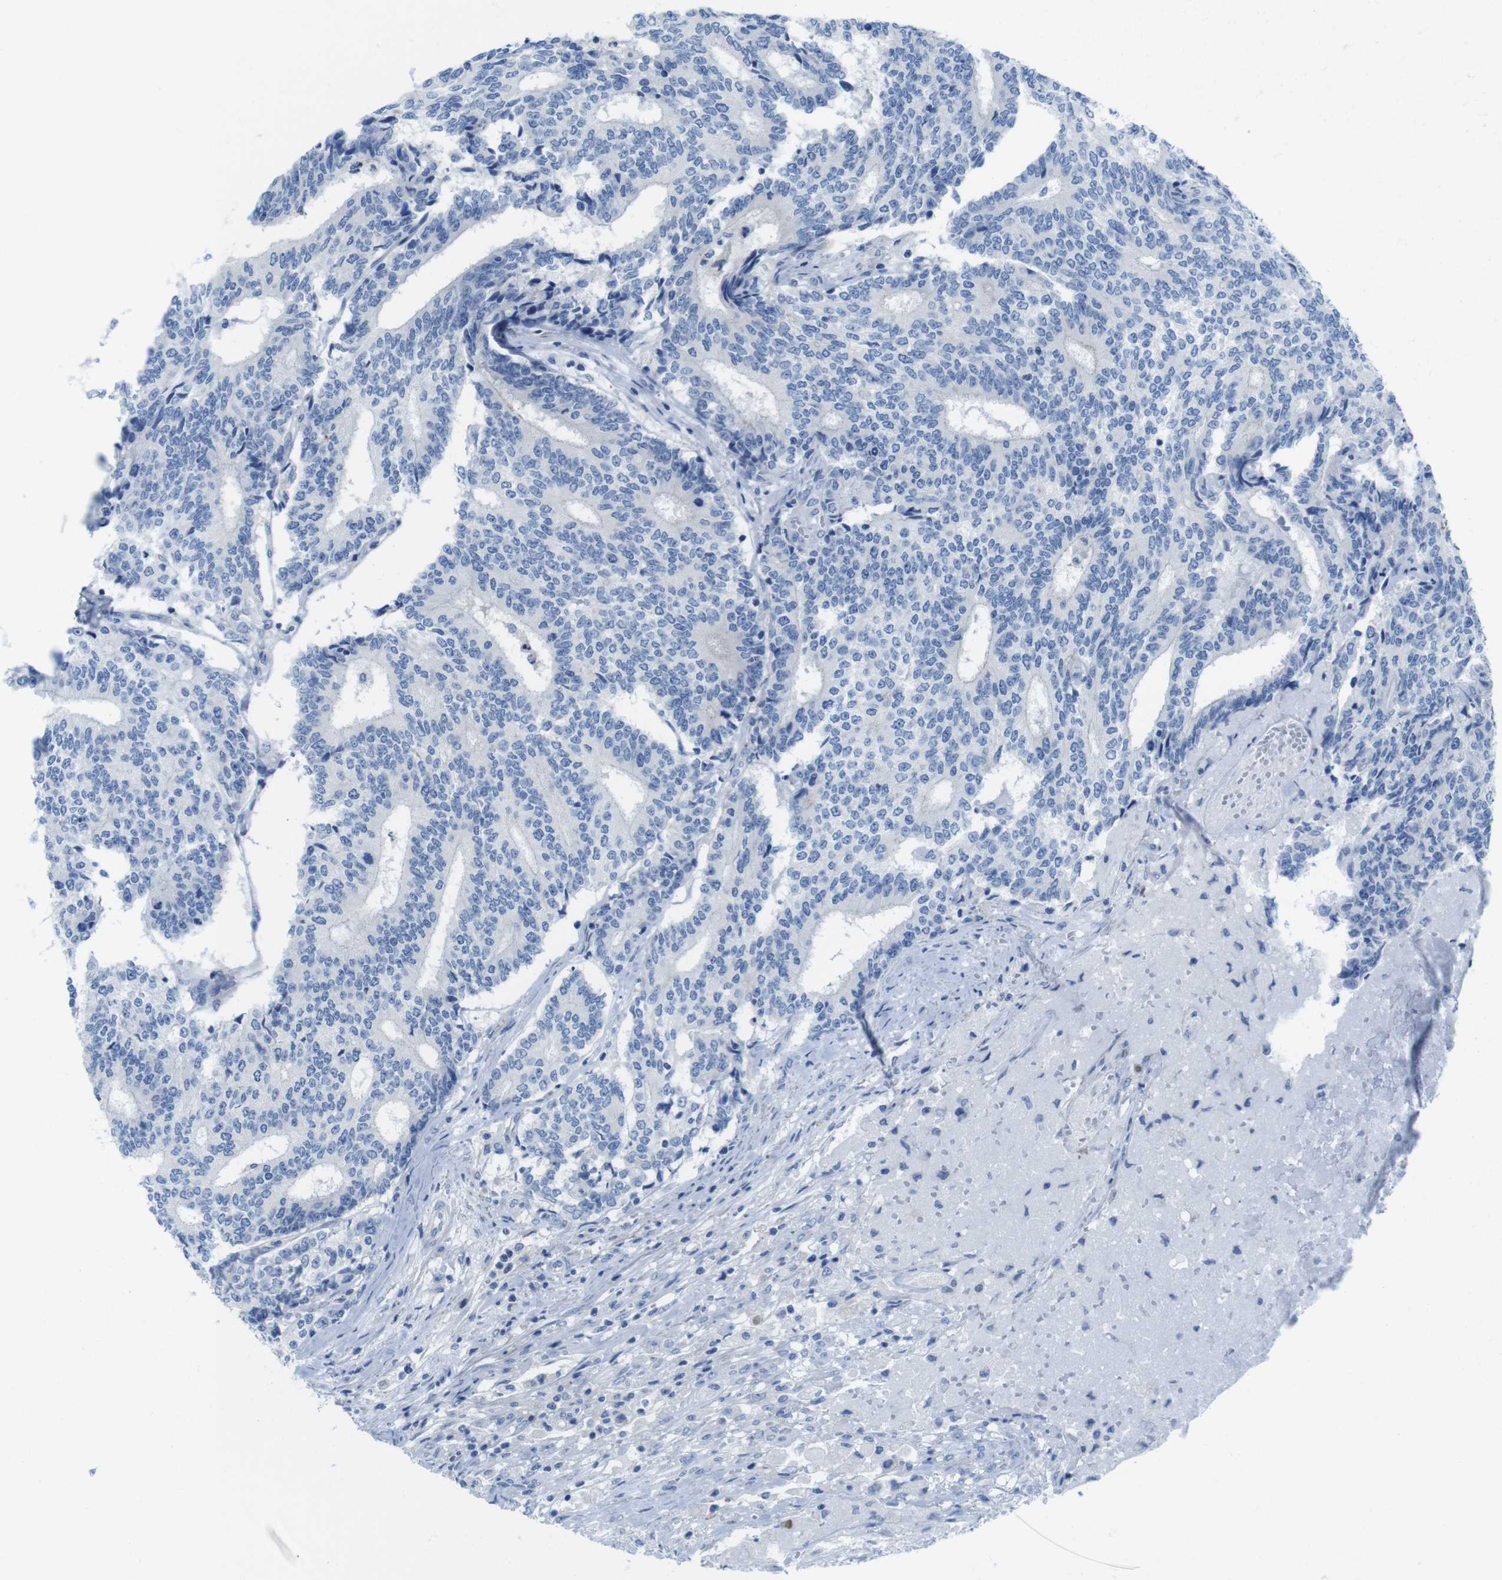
{"staining": {"intensity": "negative", "quantity": "none", "location": "none"}, "tissue": "prostate cancer", "cell_type": "Tumor cells", "image_type": "cancer", "snomed": [{"axis": "morphology", "description": "Normal tissue, NOS"}, {"axis": "morphology", "description": "Adenocarcinoma, High grade"}, {"axis": "topography", "description": "Prostate"}, {"axis": "topography", "description": "Seminal veicle"}], "caption": "The image displays no significant expression in tumor cells of prostate cancer (adenocarcinoma (high-grade)).", "gene": "ASIC5", "patient": {"sex": "male", "age": 55}}